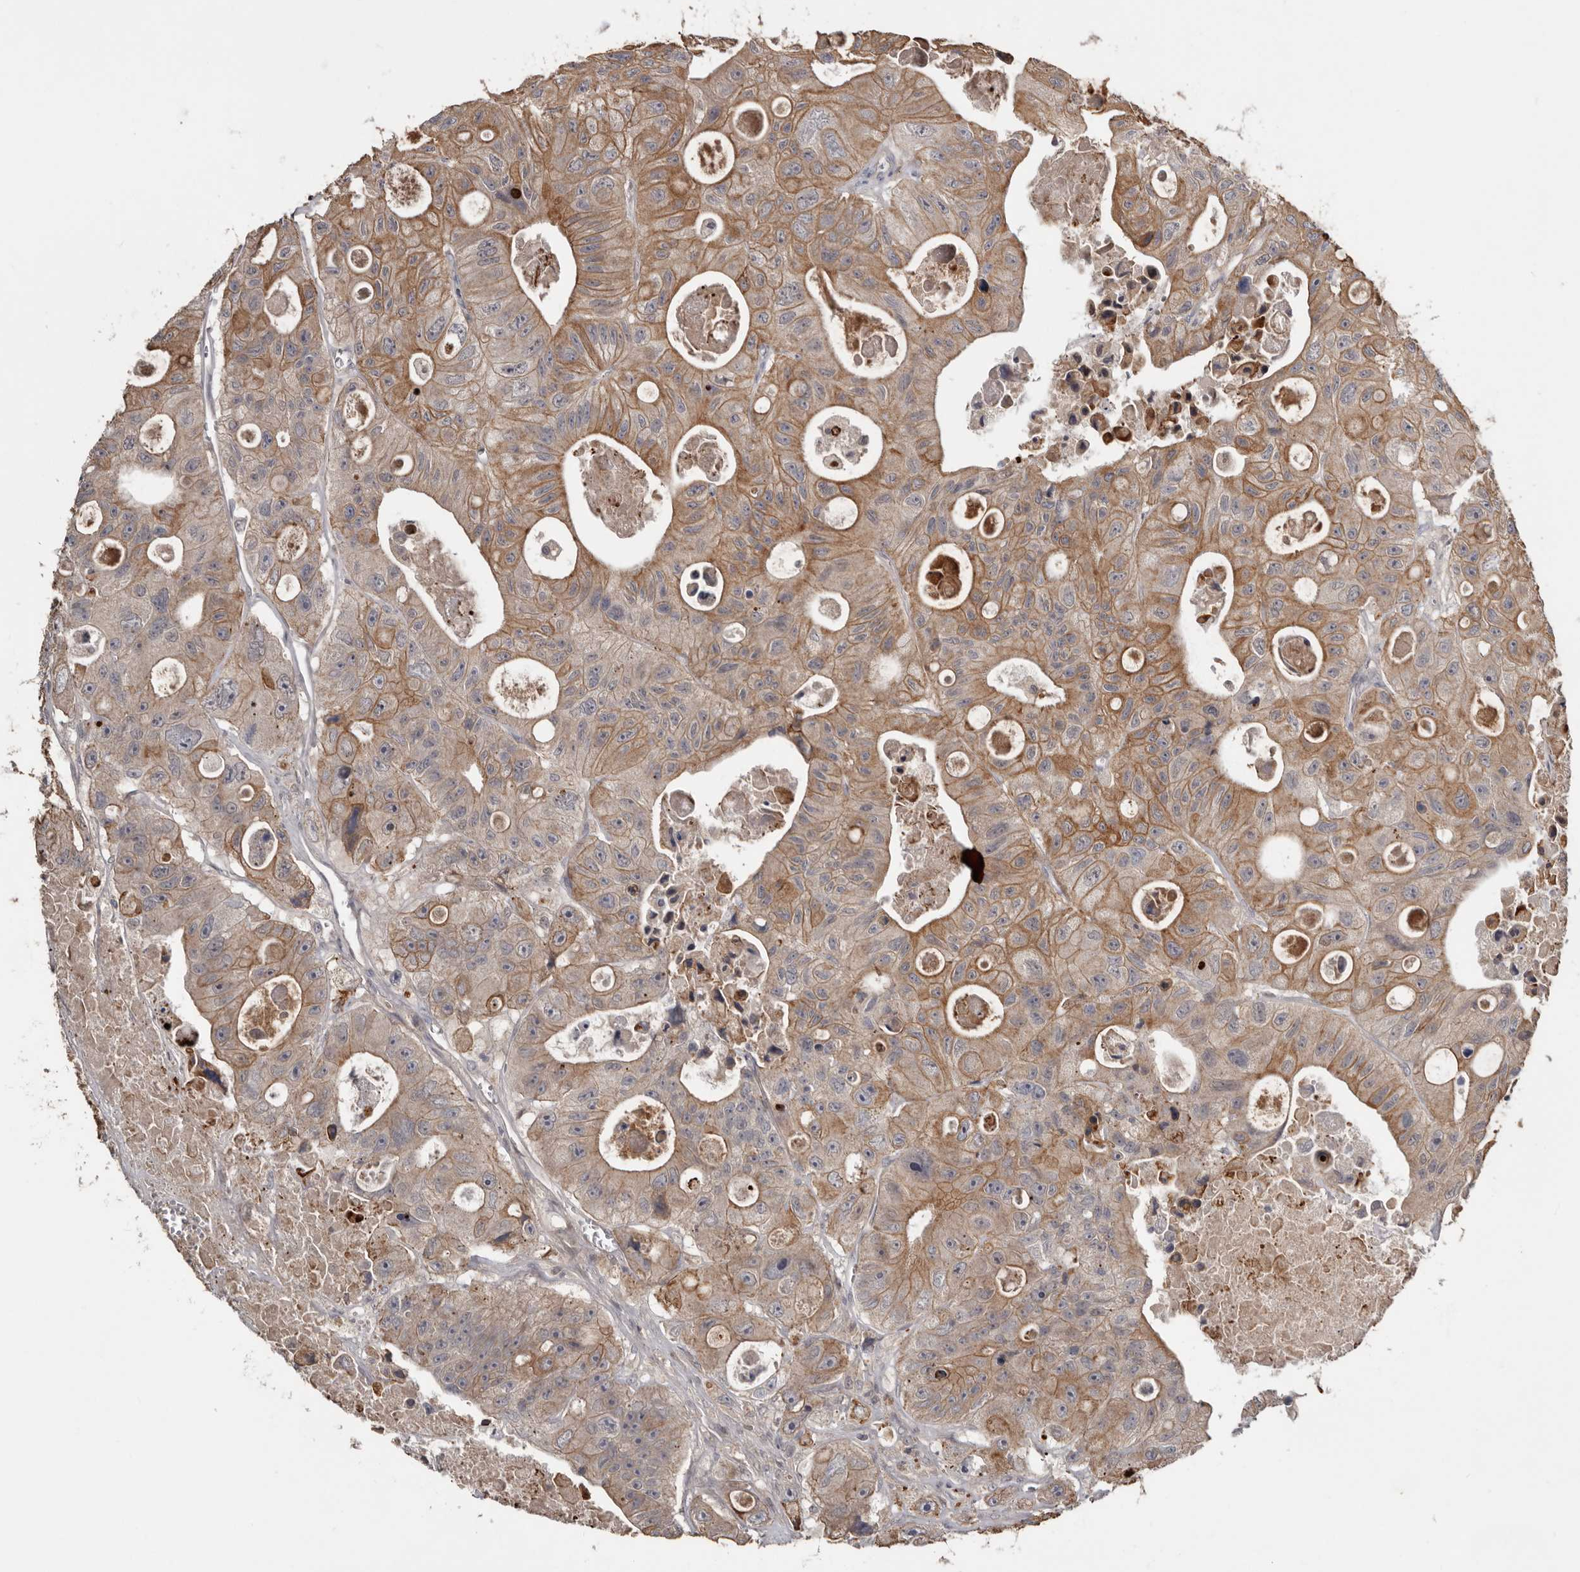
{"staining": {"intensity": "moderate", "quantity": ">75%", "location": "cytoplasmic/membranous"}, "tissue": "colorectal cancer", "cell_type": "Tumor cells", "image_type": "cancer", "snomed": [{"axis": "morphology", "description": "Adenocarcinoma, NOS"}, {"axis": "topography", "description": "Colon"}], "caption": "Tumor cells show medium levels of moderate cytoplasmic/membranous positivity in about >75% of cells in colorectal adenocarcinoma.", "gene": "NMUR1", "patient": {"sex": "female", "age": 46}}